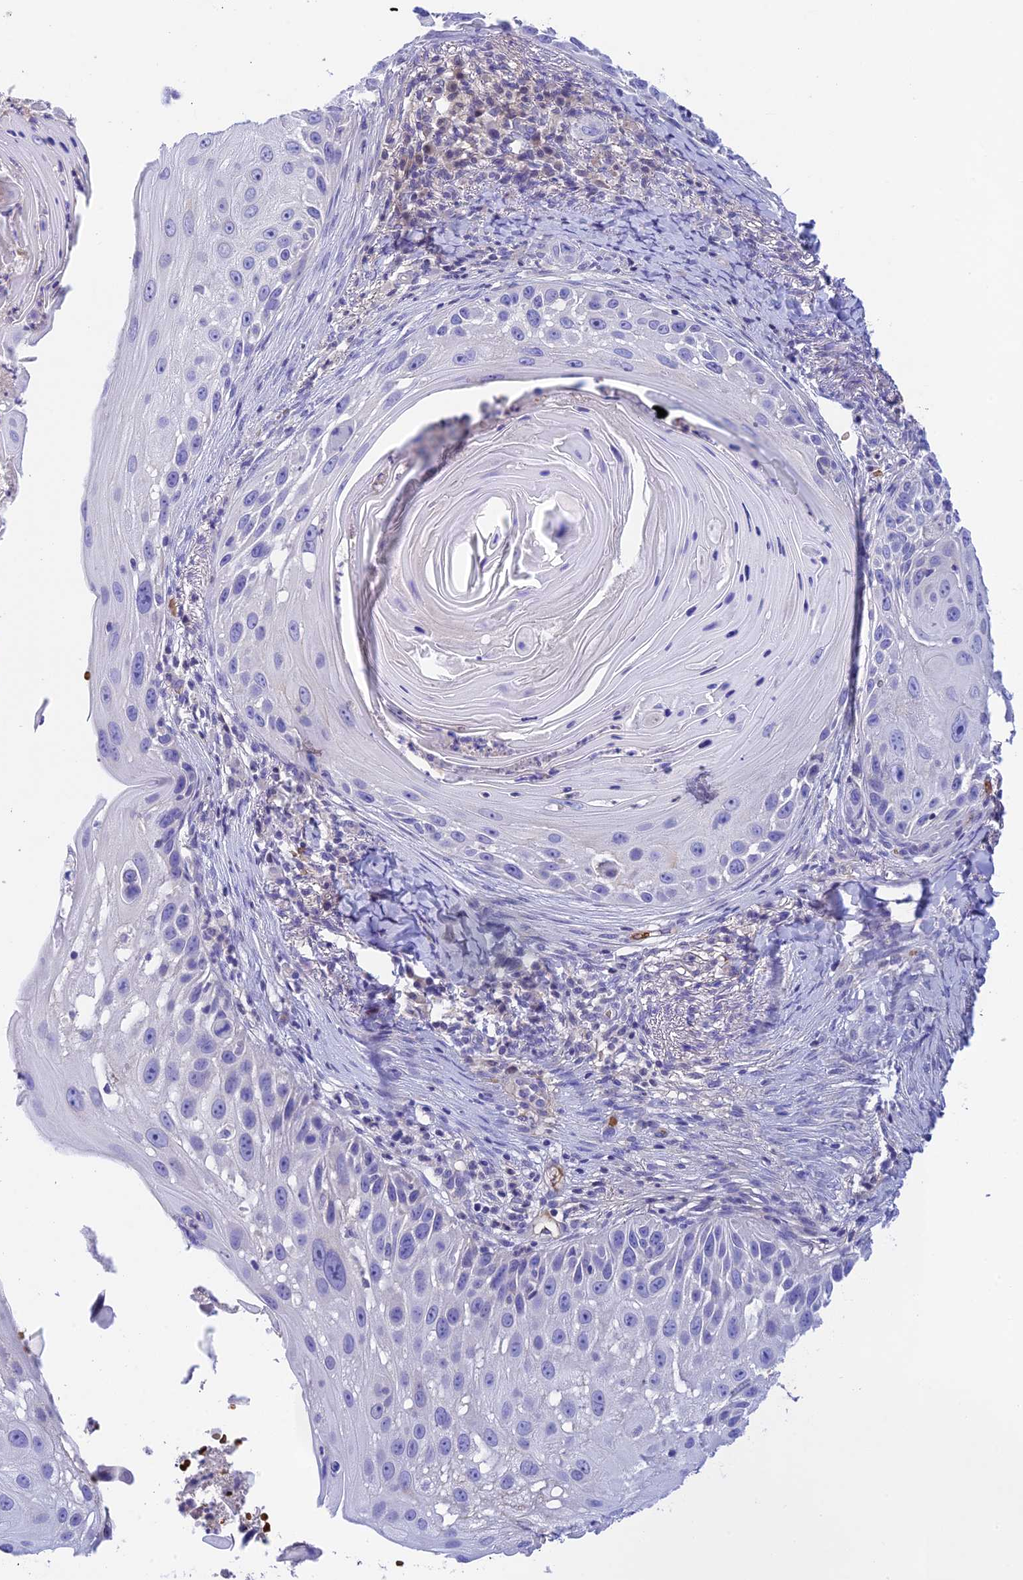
{"staining": {"intensity": "negative", "quantity": "none", "location": "none"}, "tissue": "skin cancer", "cell_type": "Tumor cells", "image_type": "cancer", "snomed": [{"axis": "morphology", "description": "Squamous cell carcinoma, NOS"}, {"axis": "topography", "description": "Skin"}], "caption": "The histopathology image shows no significant expression in tumor cells of skin squamous cell carcinoma. The staining was performed using DAB to visualize the protein expression in brown, while the nuclei were stained in blue with hematoxylin (Magnification: 20x).", "gene": "HDHD2", "patient": {"sex": "female", "age": 44}}